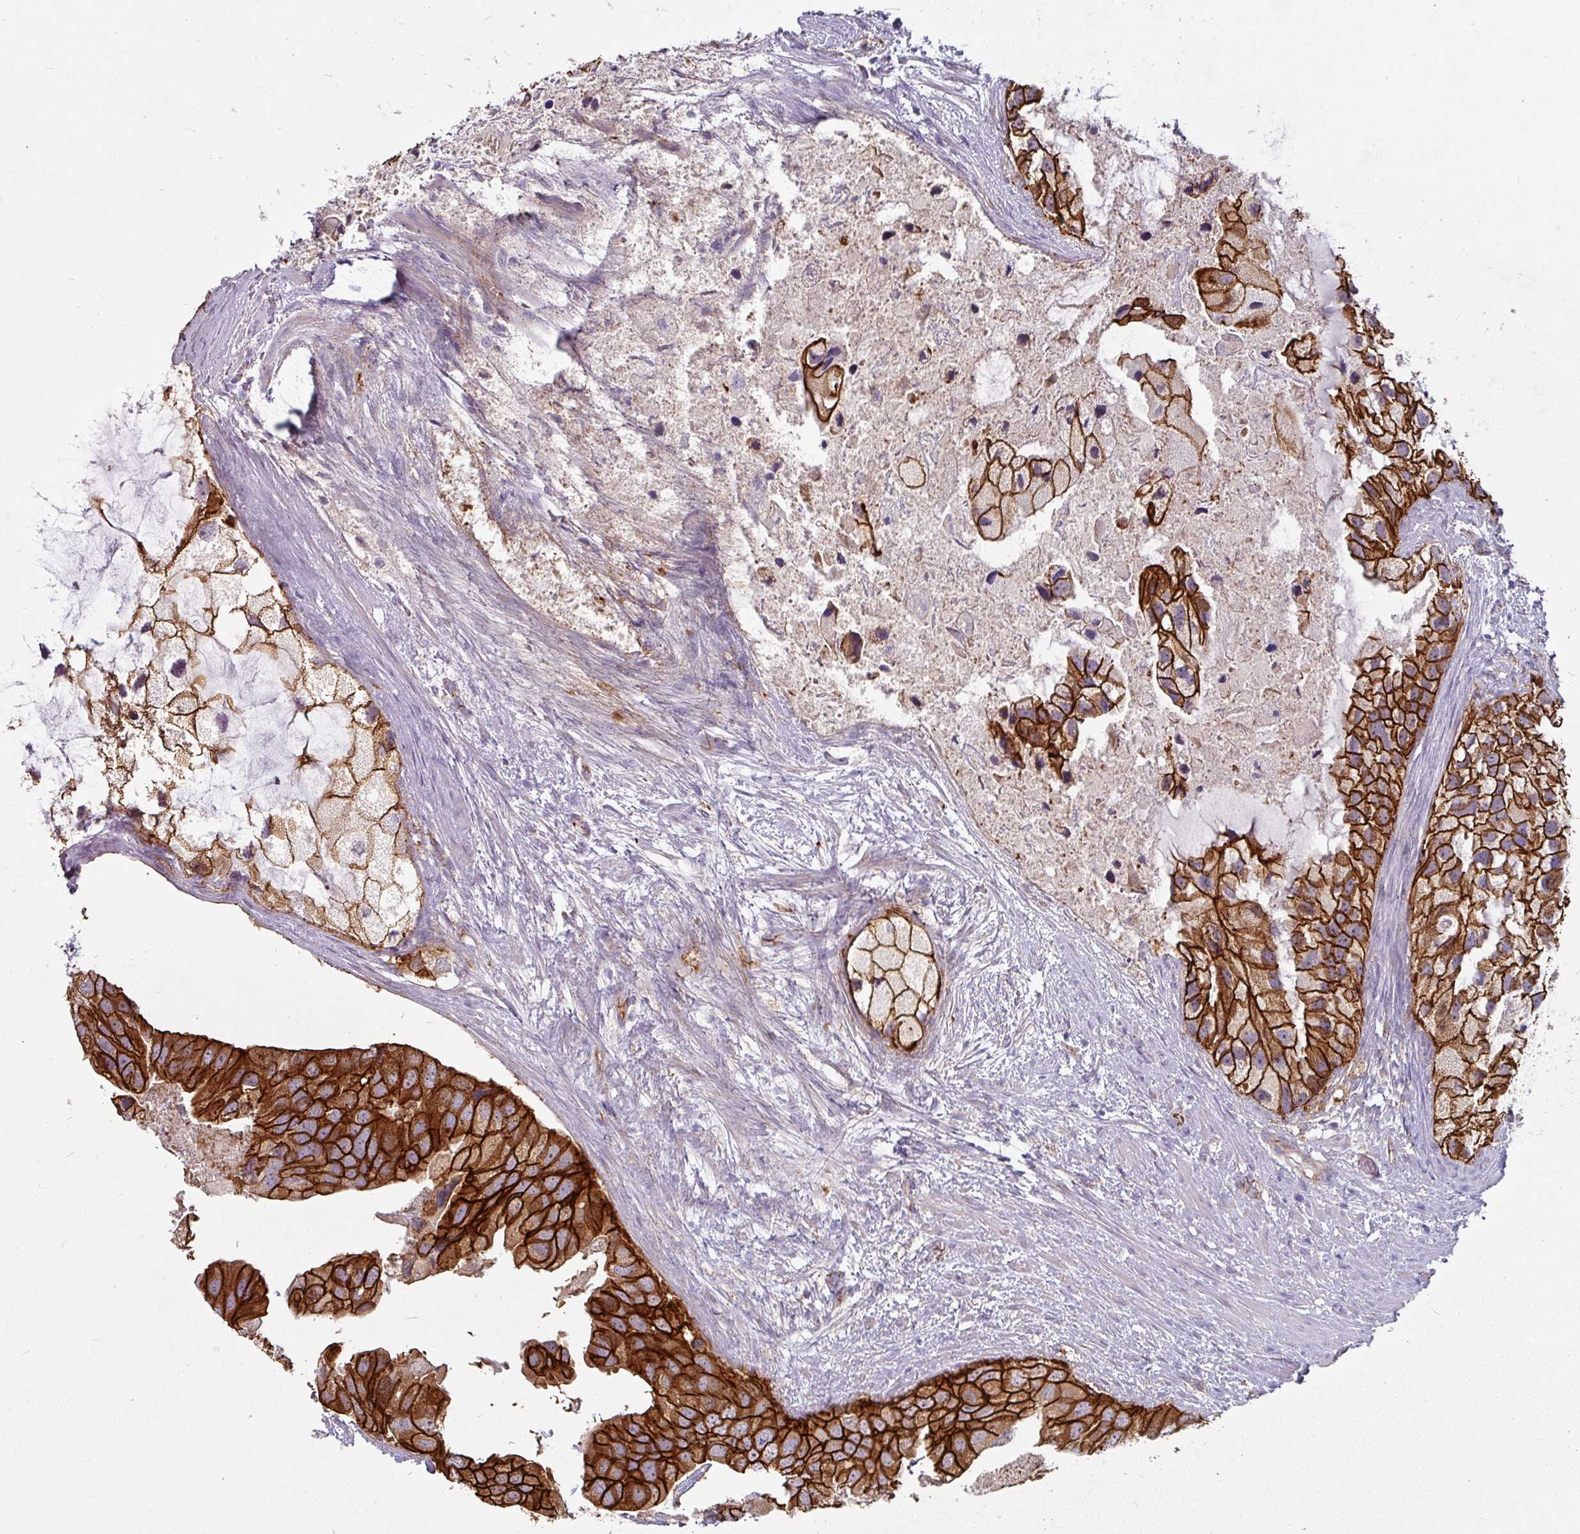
{"staining": {"intensity": "strong", "quantity": ">75%", "location": "cytoplasmic/membranous"}, "tissue": "prostate cancer", "cell_type": "Tumor cells", "image_type": "cancer", "snomed": [{"axis": "morphology", "description": "Adenocarcinoma, High grade"}, {"axis": "topography", "description": "Prostate"}], "caption": "Immunohistochemical staining of prostate adenocarcinoma (high-grade) demonstrates high levels of strong cytoplasmic/membranous protein positivity in approximately >75% of tumor cells.", "gene": "JUP", "patient": {"sex": "male", "age": 62}}